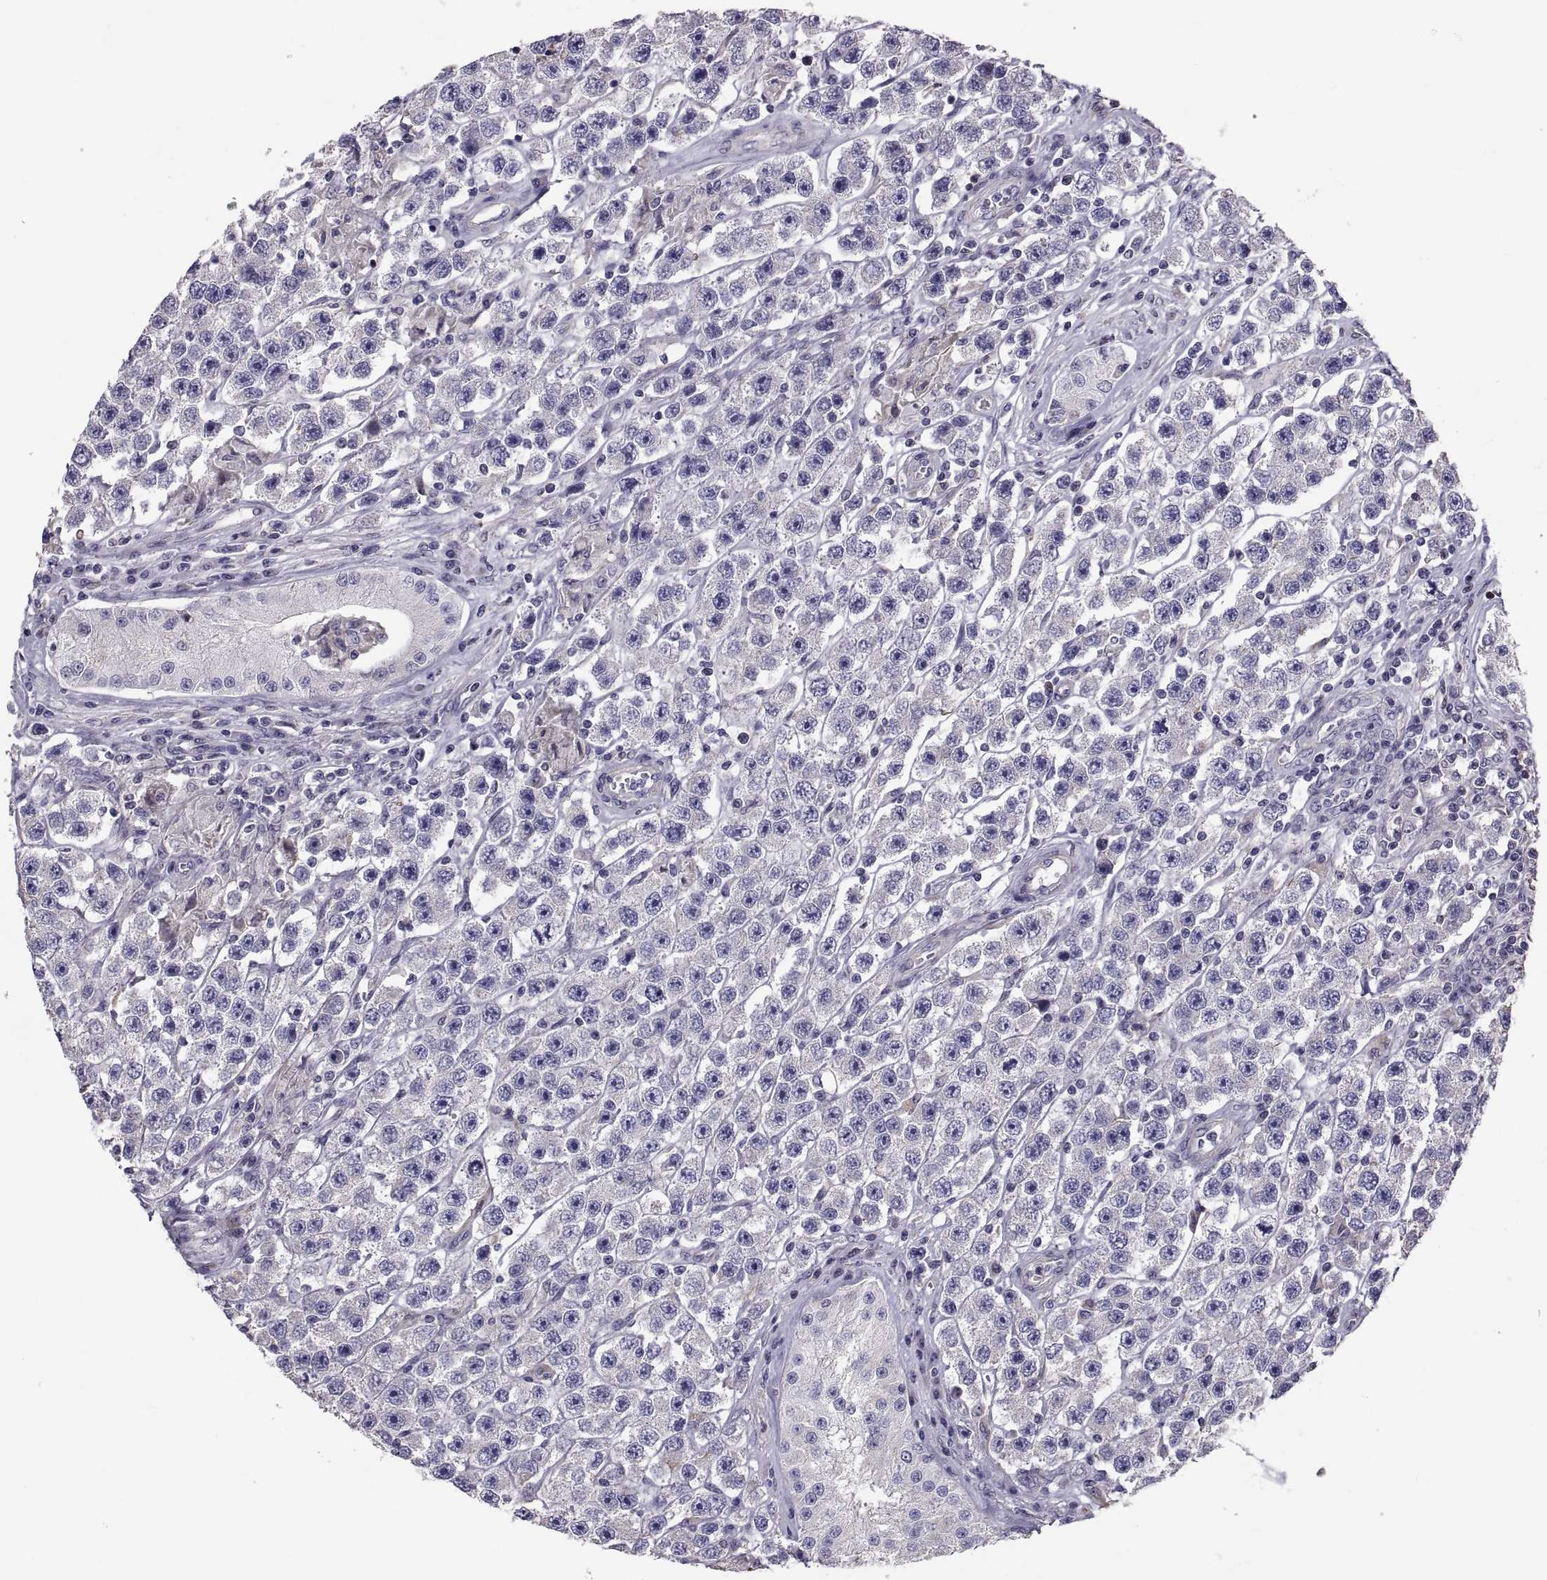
{"staining": {"intensity": "negative", "quantity": "none", "location": "none"}, "tissue": "testis cancer", "cell_type": "Tumor cells", "image_type": "cancer", "snomed": [{"axis": "morphology", "description": "Seminoma, NOS"}, {"axis": "topography", "description": "Testis"}], "caption": "There is no significant expression in tumor cells of seminoma (testis).", "gene": "ANO1", "patient": {"sex": "male", "age": 45}}